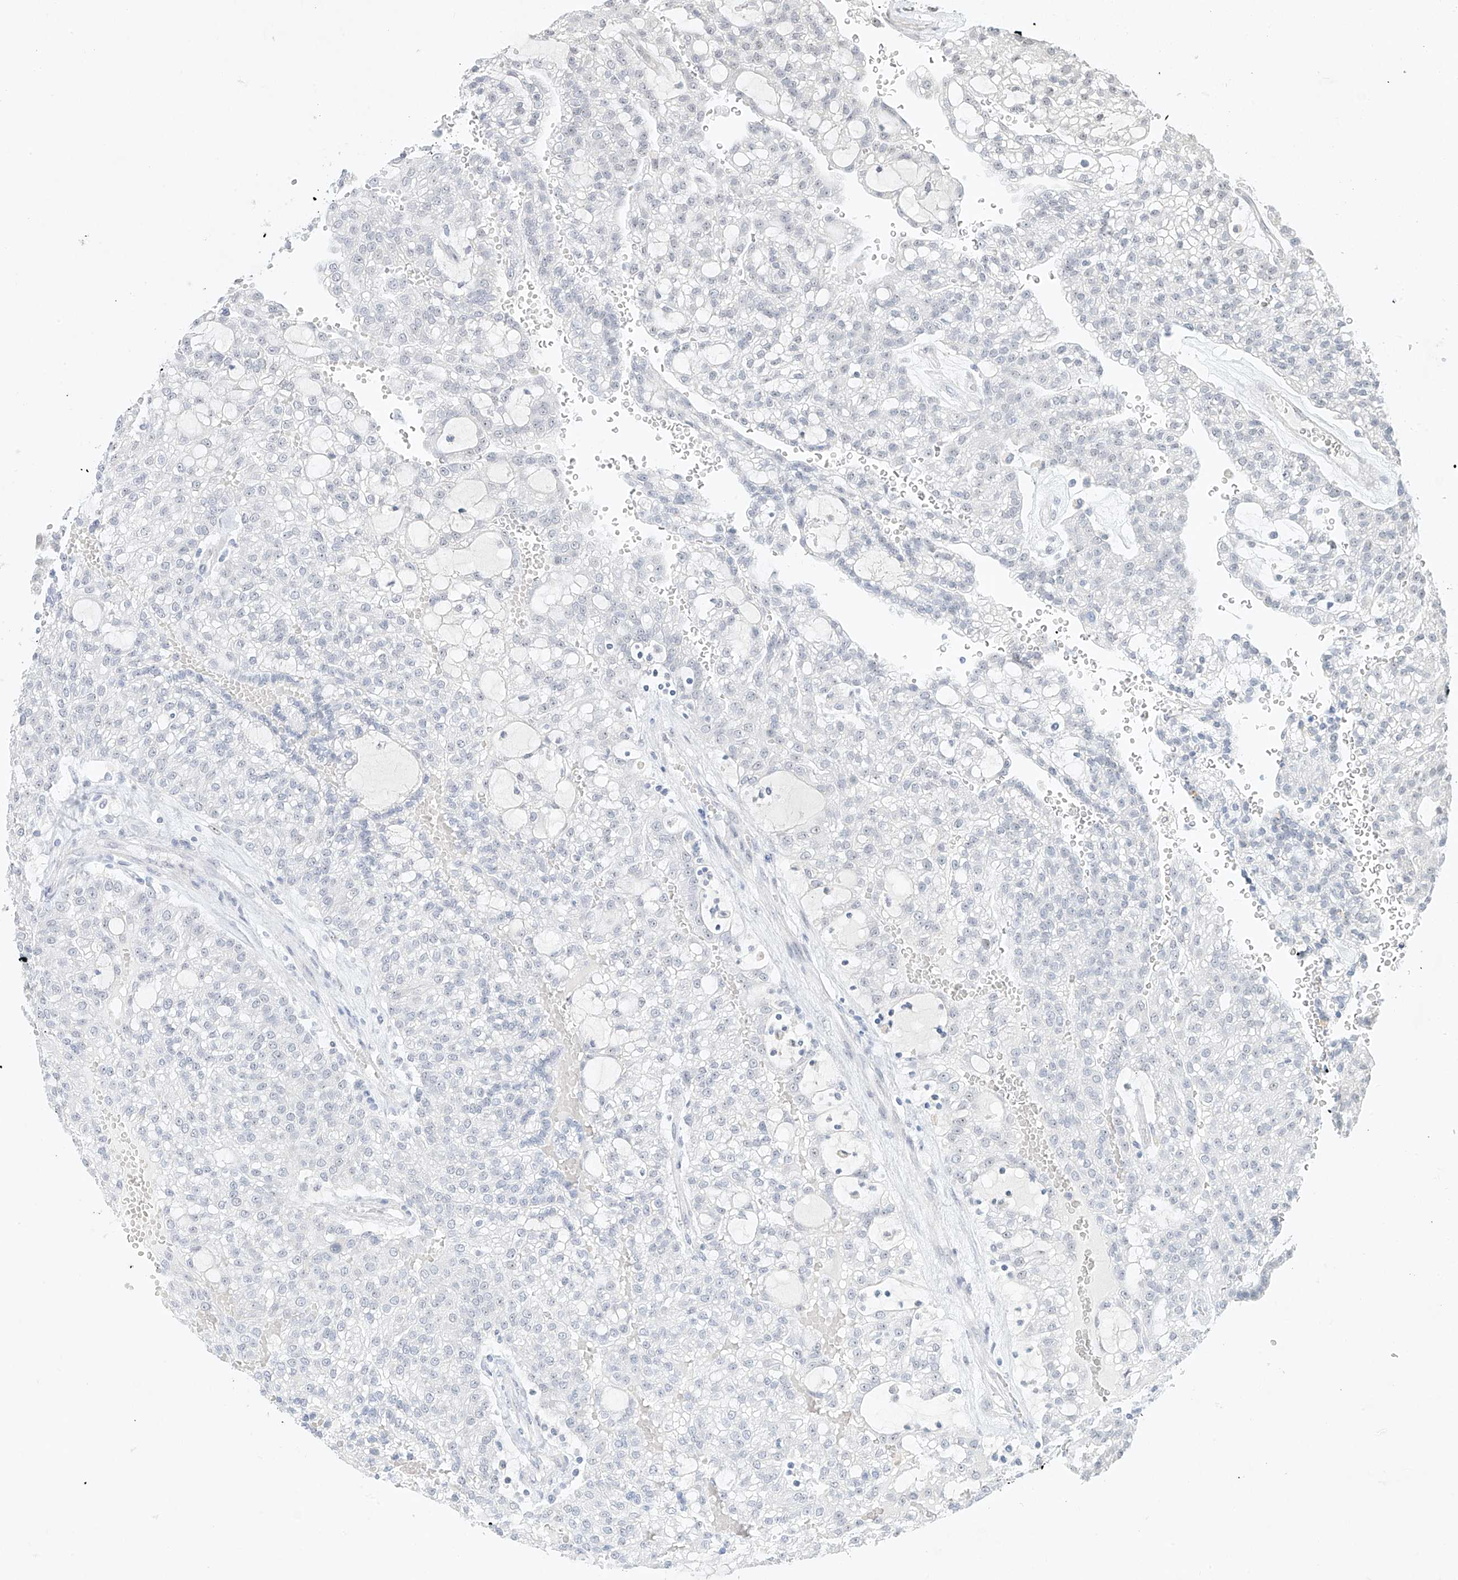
{"staining": {"intensity": "negative", "quantity": "none", "location": "none"}, "tissue": "renal cancer", "cell_type": "Tumor cells", "image_type": "cancer", "snomed": [{"axis": "morphology", "description": "Adenocarcinoma, NOS"}, {"axis": "topography", "description": "Kidney"}], "caption": "This is a histopathology image of immunohistochemistry (IHC) staining of renal cancer, which shows no expression in tumor cells.", "gene": "TASP1", "patient": {"sex": "male", "age": 63}}